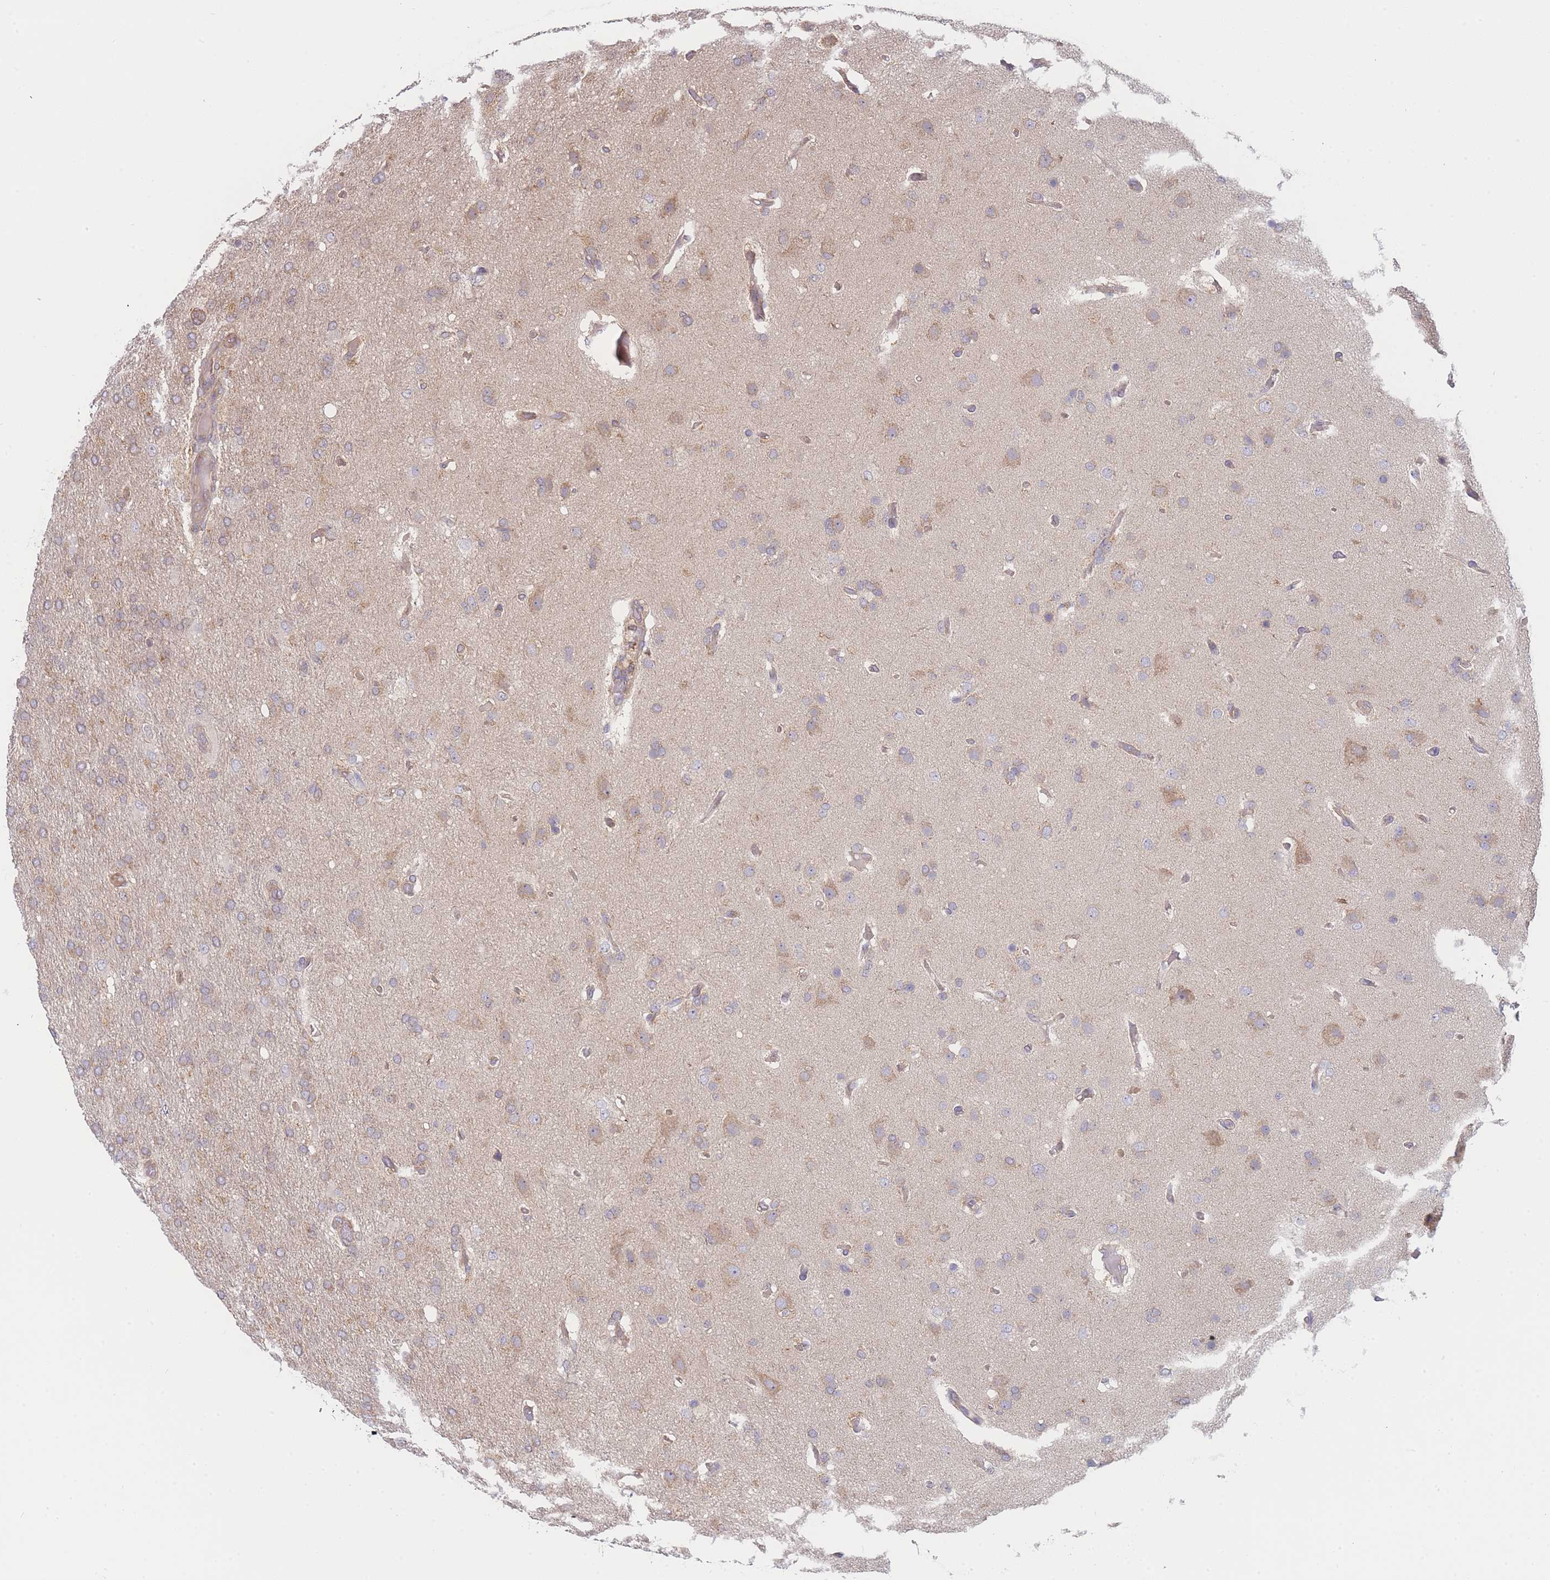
{"staining": {"intensity": "weak", "quantity": ">75%", "location": "cytoplasmic/membranous"}, "tissue": "glioma", "cell_type": "Tumor cells", "image_type": "cancer", "snomed": [{"axis": "morphology", "description": "Glioma, malignant, High grade"}, {"axis": "topography", "description": "Brain"}], "caption": "Immunohistochemistry (IHC) of glioma reveals low levels of weak cytoplasmic/membranous expression in about >75% of tumor cells.", "gene": "MRPS18B", "patient": {"sex": "female", "age": 74}}